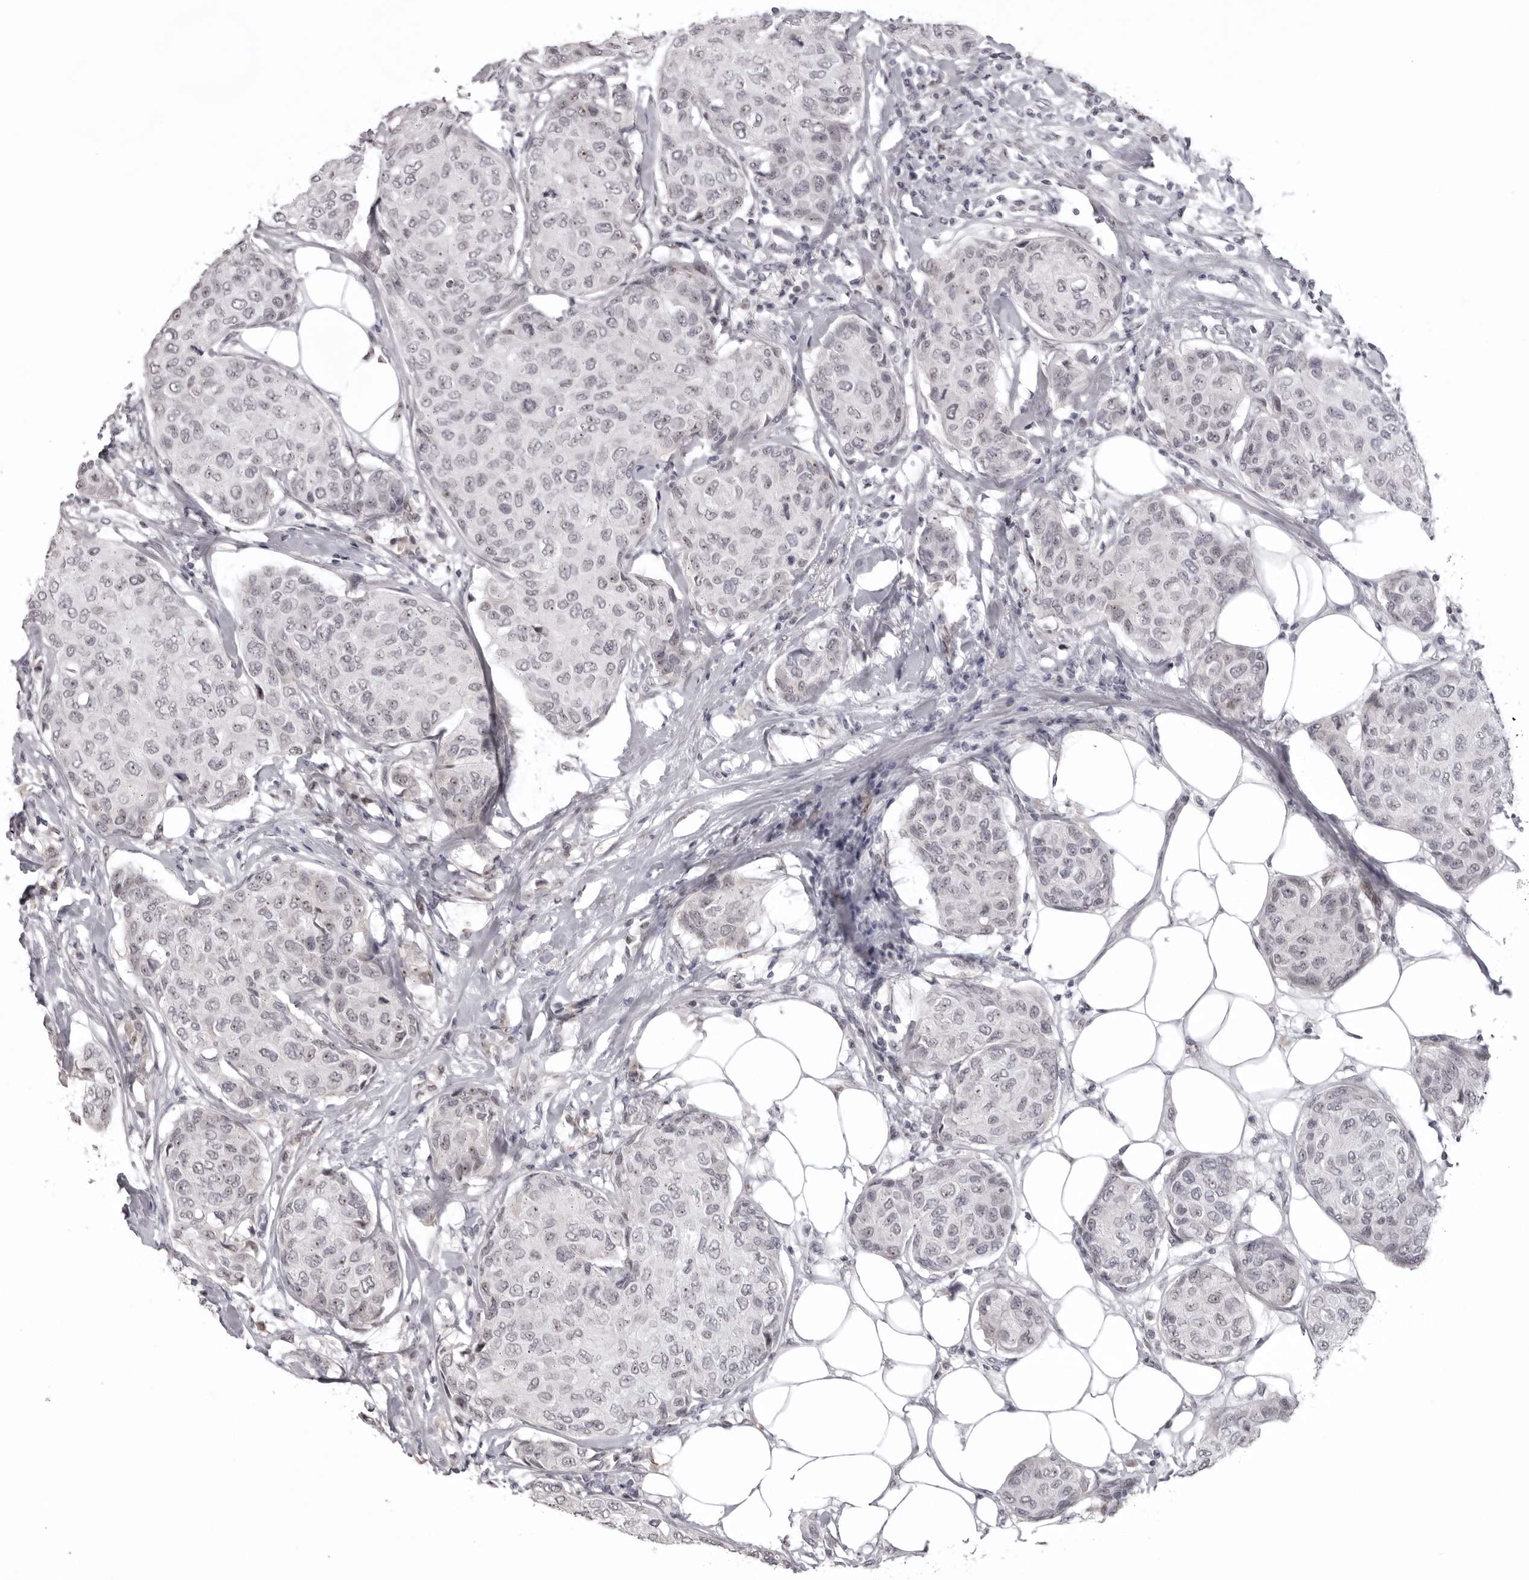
{"staining": {"intensity": "negative", "quantity": "none", "location": "none"}, "tissue": "breast cancer", "cell_type": "Tumor cells", "image_type": "cancer", "snomed": [{"axis": "morphology", "description": "Duct carcinoma"}, {"axis": "topography", "description": "Breast"}], "caption": "Immunohistochemical staining of breast infiltrating ductal carcinoma shows no significant positivity in tumor cells.", "gene": "HELZ", "patient": {"sex": "female", "age": 80}}